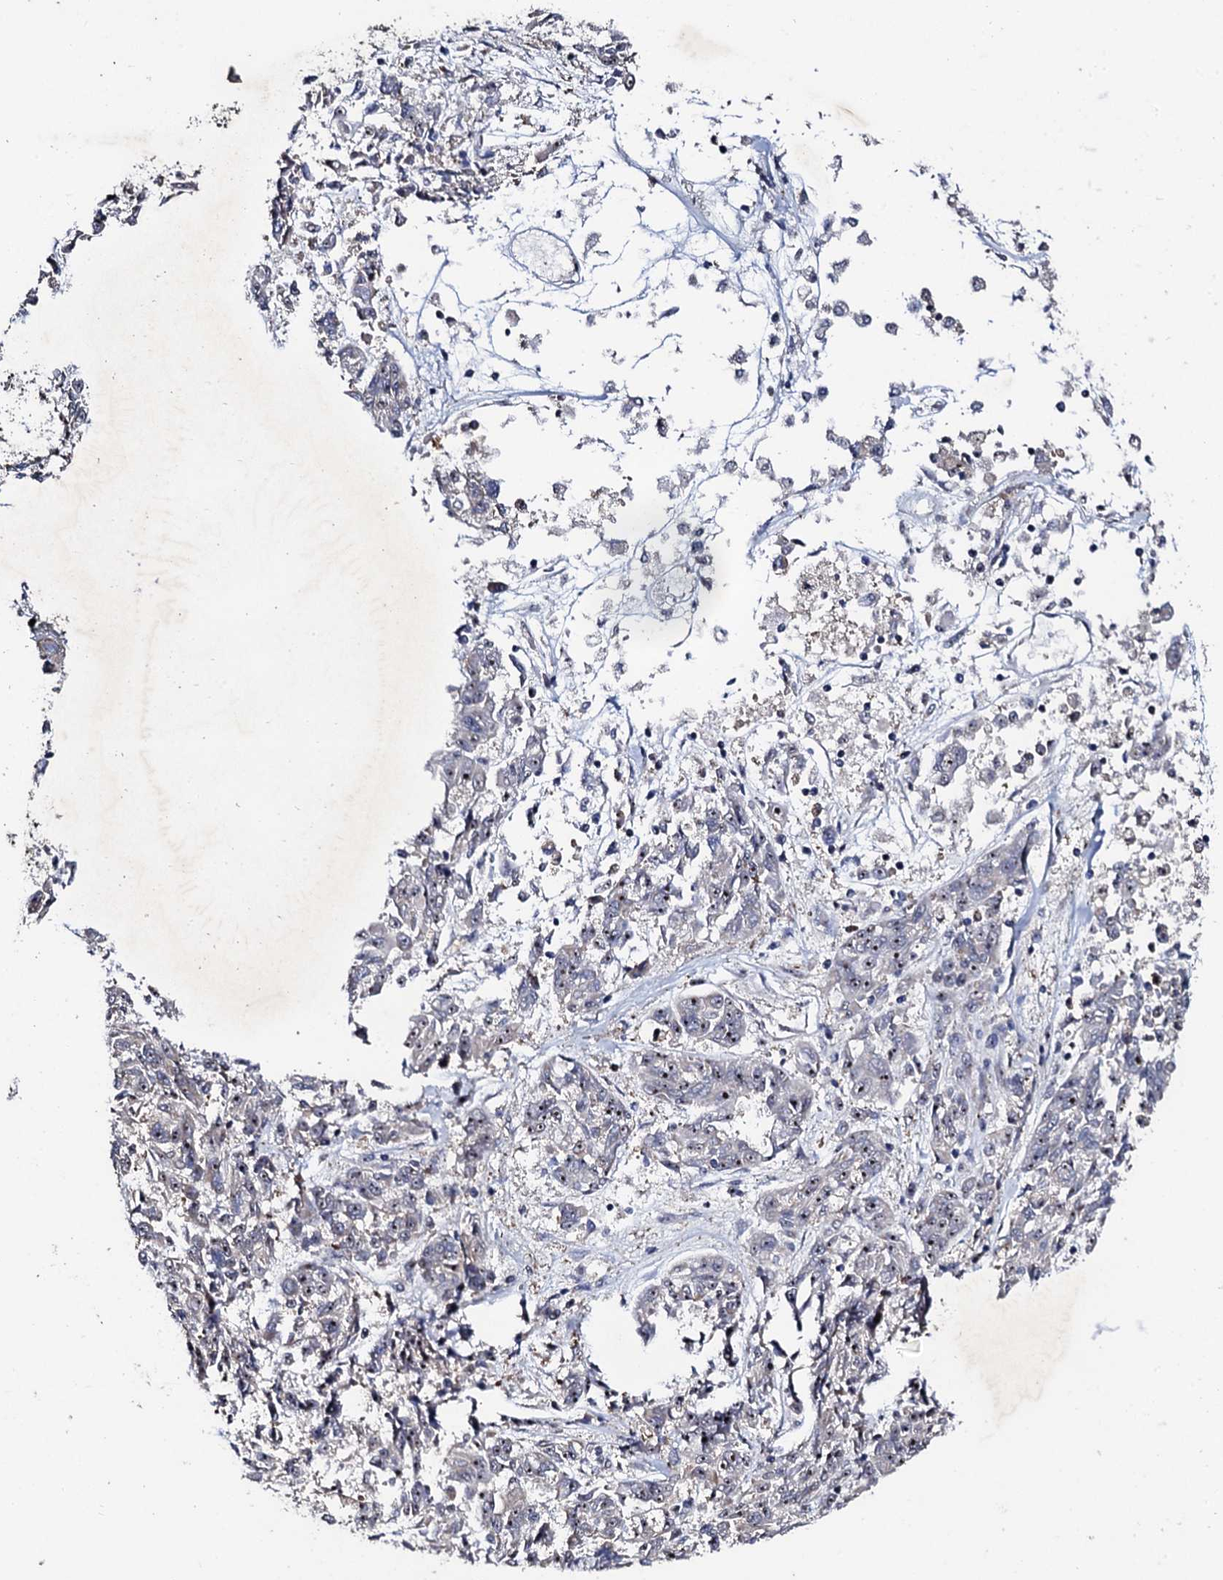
{"staining": {"intensity": "moderate", "quantity": "25%-75%", "location": "nuclear"}, "tissue": "melanoma", "cell_type": "Tumor cells", "image_type": "cancer", "snomed": [{"axis": "morphology", "description": "Malignant melanoma, NOS"}, {"axis": "topography", "description": "Skin"}], "caption": "Protein analysis of melanoma tissue reveals moderate nuclear staining in approximately 25%-75% of tumor cells.", "gene": "GTPBP4", "patient": {"sex": "male", "age": 53}}